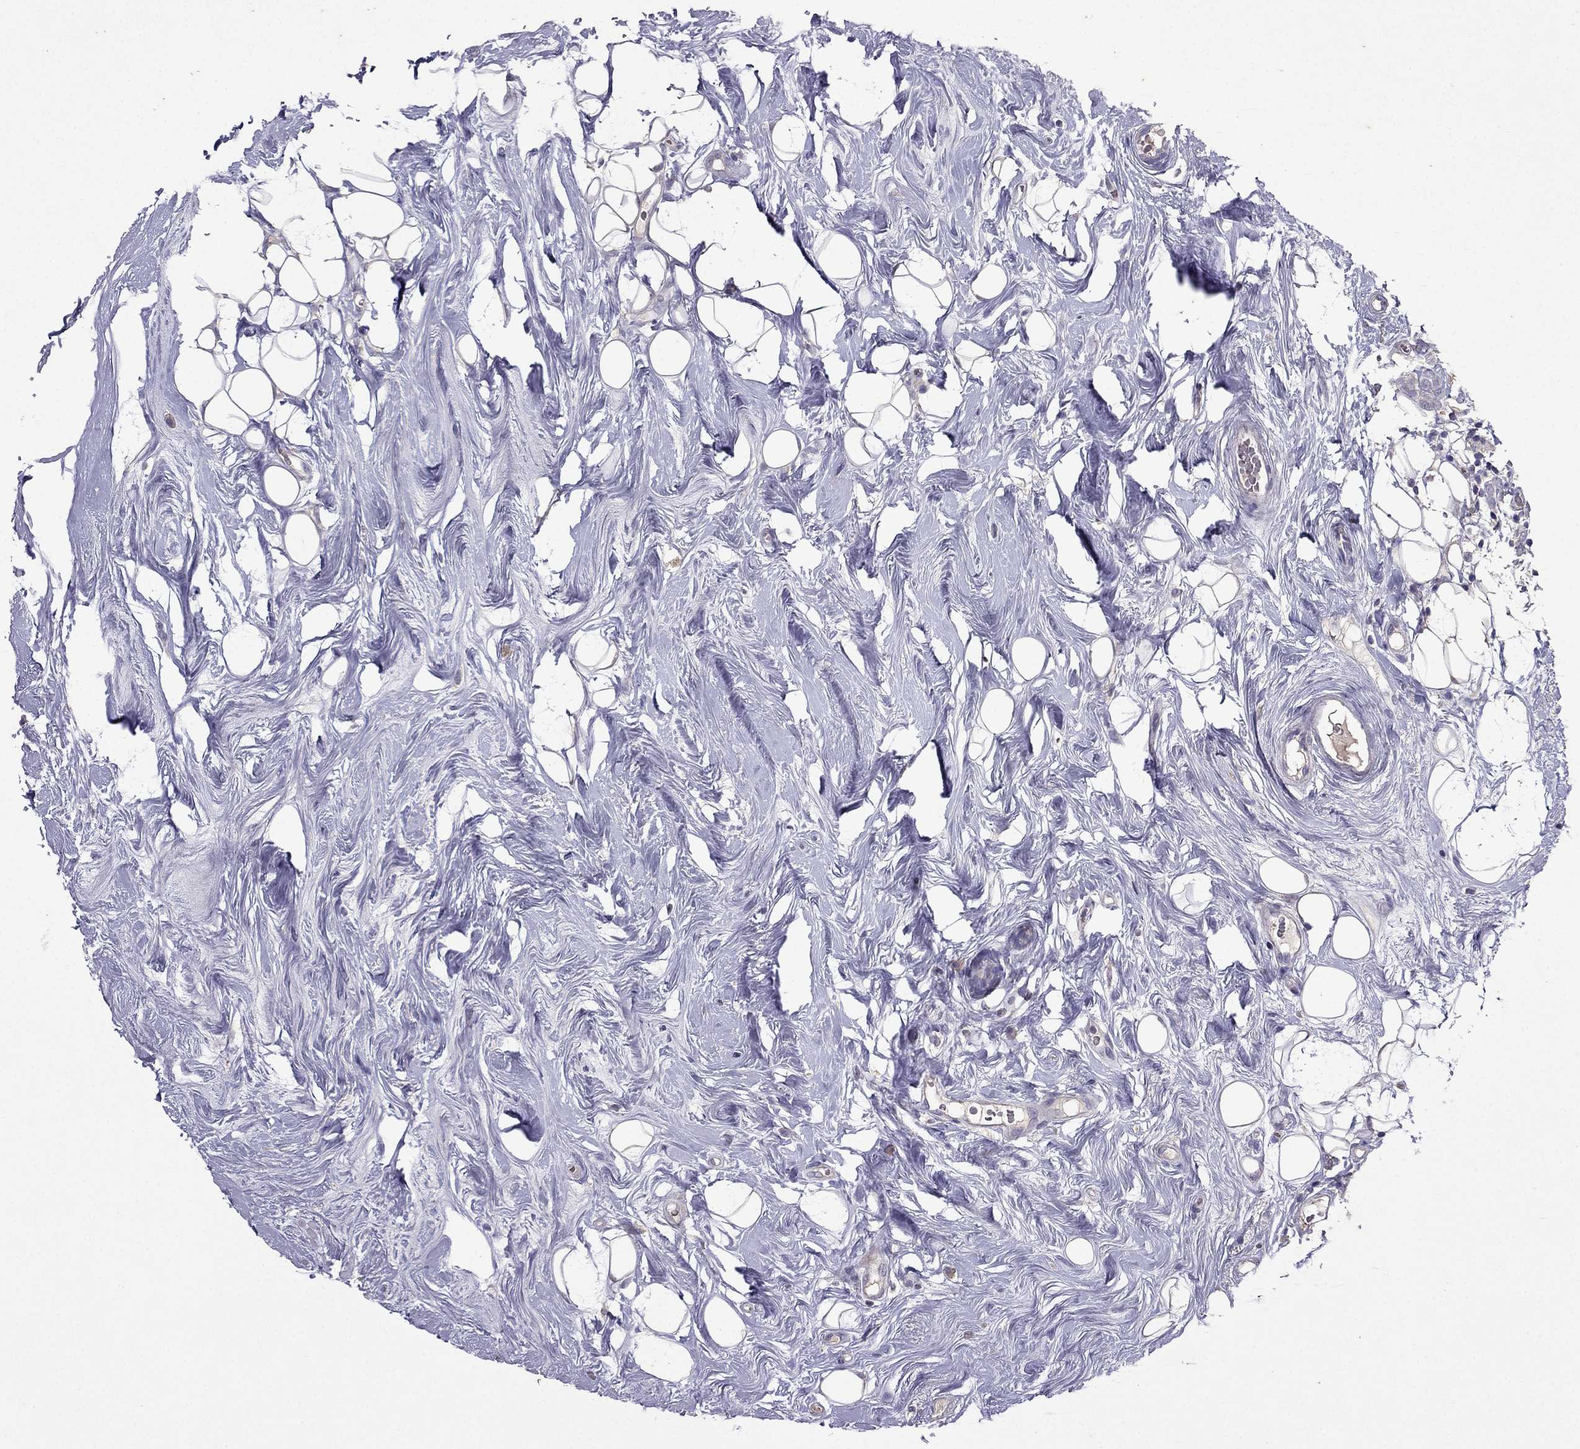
{"staining": {"intensity": "negative", "quantity": "none", "location": "none"}, "tissue": "breast cancer", "cell_type": "Tumor cells", "image_type": "cancer", "snomed": [{"axis": "morphology", "description": "Lobular carcinoma"}, {"axis": "topography", "description": "Breast"}], "caption": "There is no significant expression in tumor cells of breast cancer (lobular carcinoma).", "gene": "RFLNB", "patient": {"sex": "female", "age": 49}}